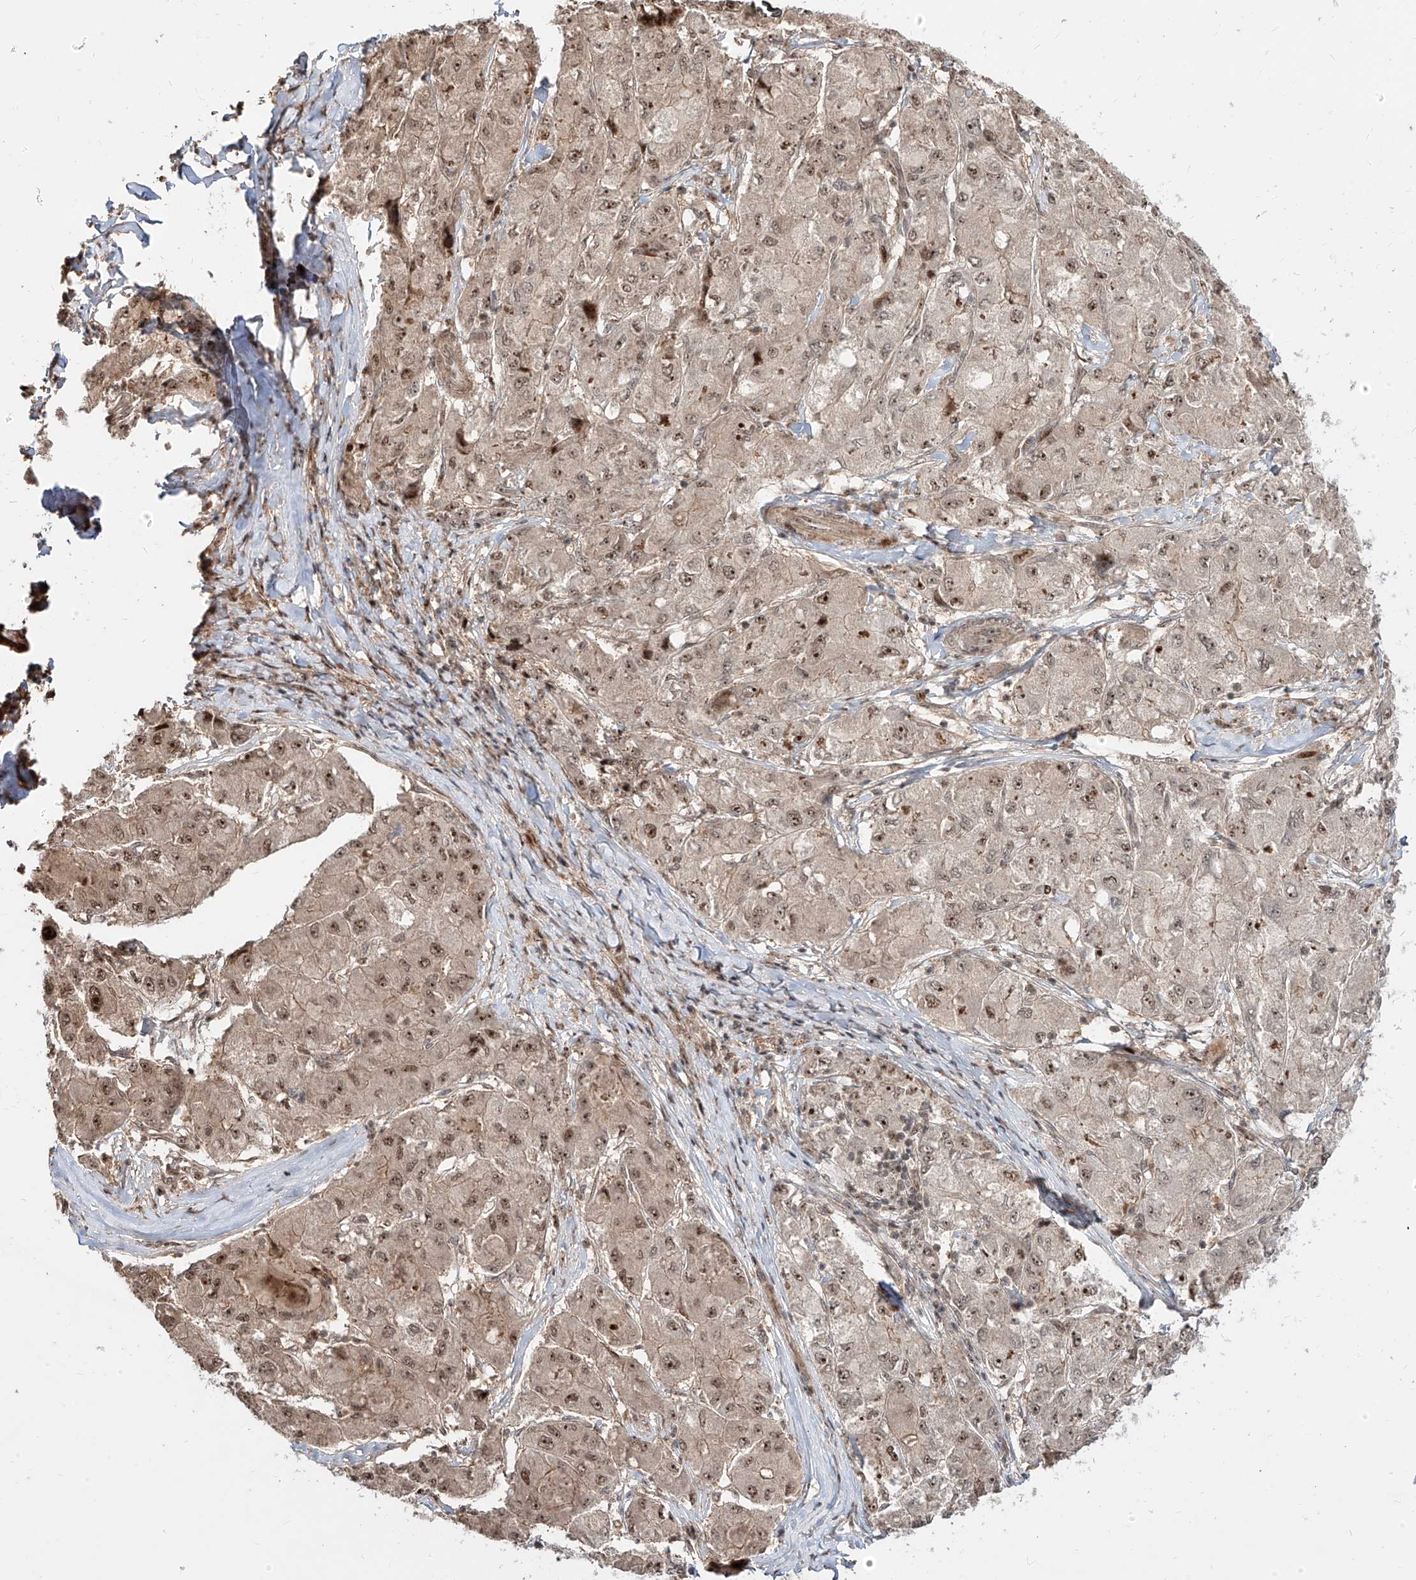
{"staining": {"intensity": "moderate", "quantity": ">75%", "location": "cytoplasmic/membranous,nuclear"}, "tissue": "liver cancer", "cell_type": "Tumor cells", "image_type": "cancer", "snomed": [{"axis": "morphology", "description": "Carcinoma, Hepatocellular, NOS"}, {"axis": "topography", "description": "Liver"}], "caption": "A brown stain shows moderate cytoplasmic/membranous and nuclear staining of a protein in liver cancer (hepatocellular carcinoma) tumor cells. (Stains: DAB in brown, nuclei in blue, Microscopy: brightfield microscopy at high magnification).", "gene": "ZNF710", "patient": {"sex": "male", "age": 80}}